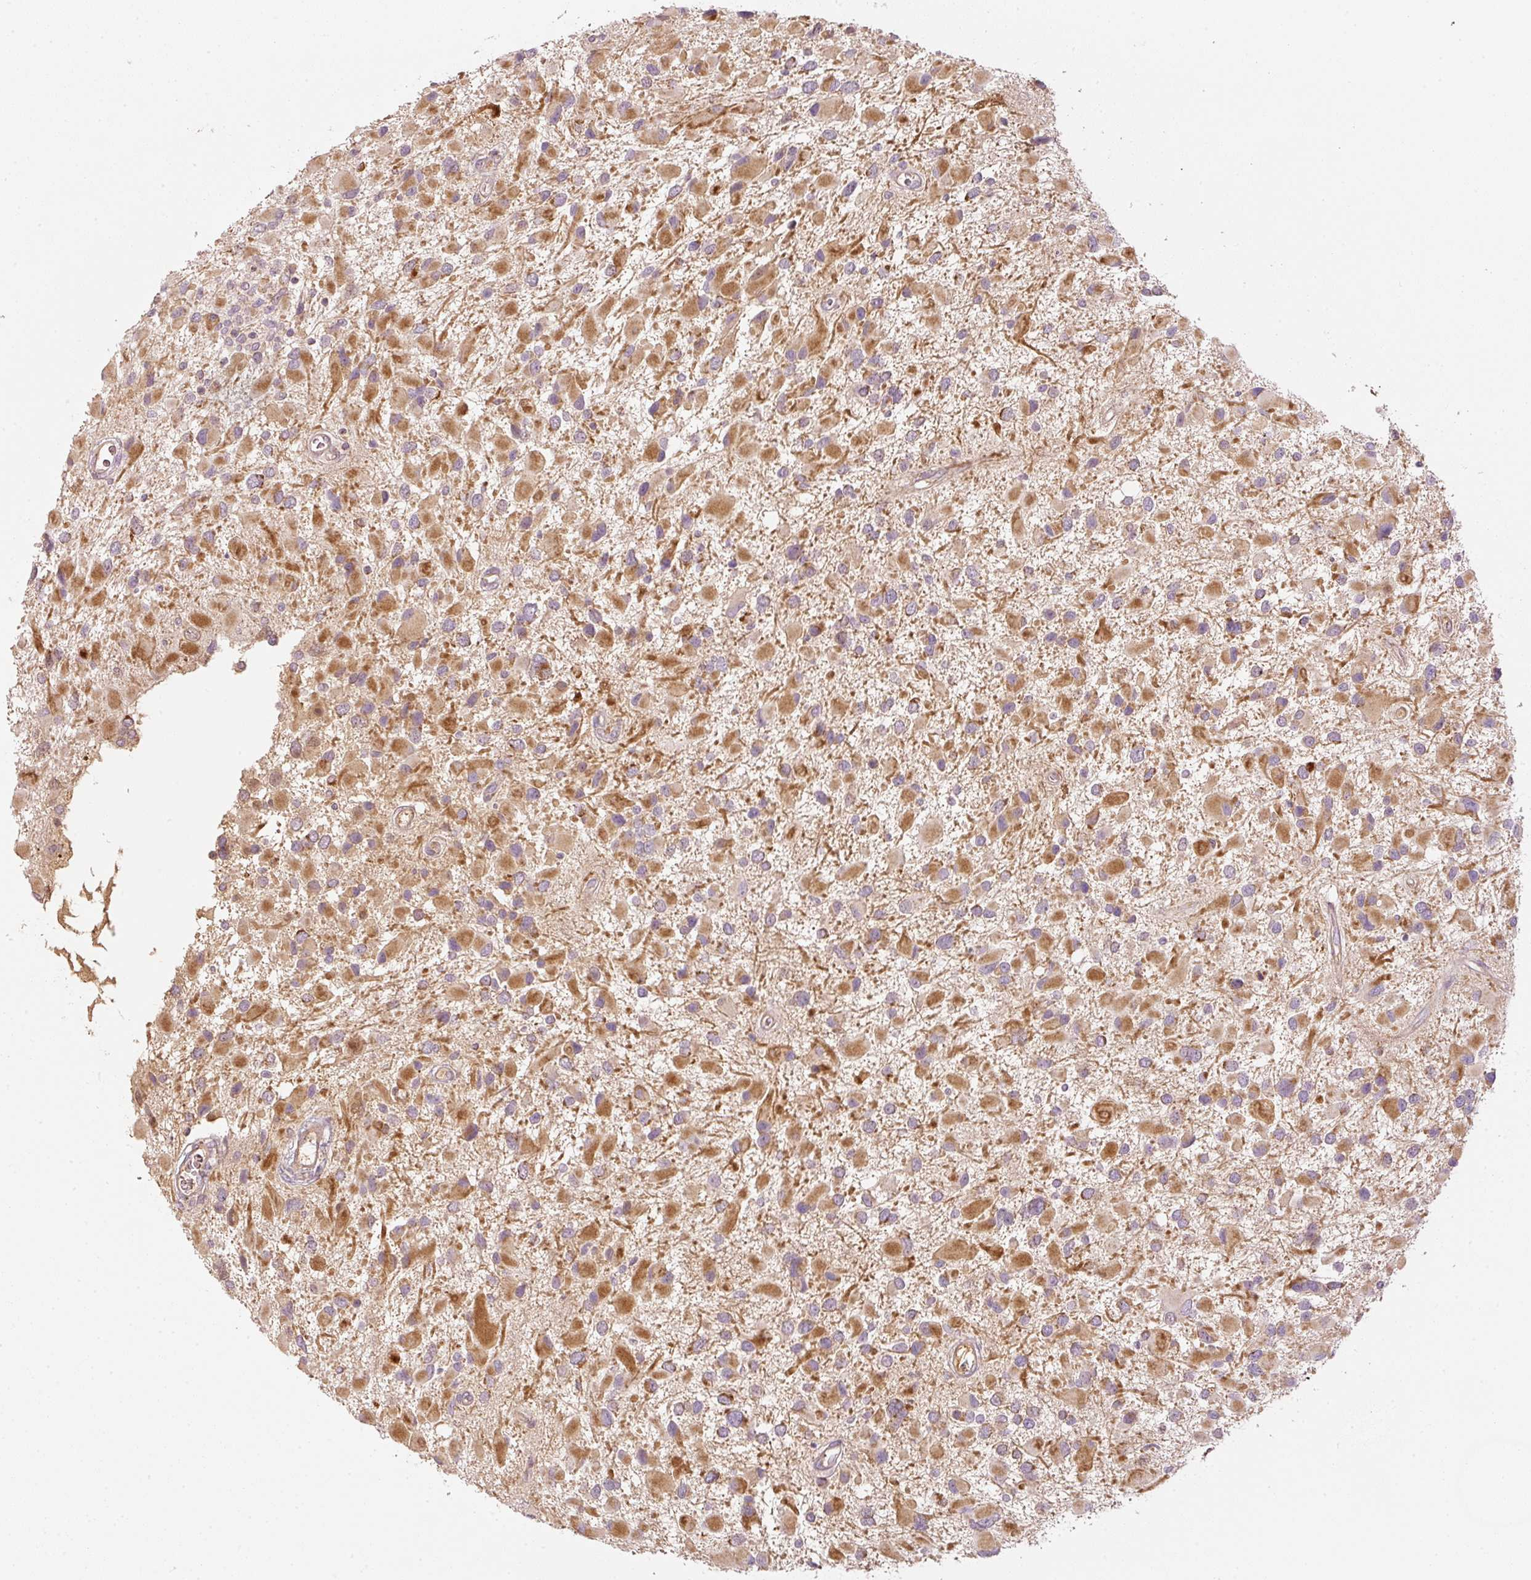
{"staining": {"intensity": "moderate", "quantity": ">75%", "location": "cytoplasmic/membranous"}, "tissue": "glioma", "cell_type": "Tumor cells", "image_type": "cancer", "snomed": [{"axis": "morphology", "description": "Glioma, malignant, High grade"}, {"axis": "topography", "description": "Brain"}], "caption": "Brown immunohistochemical staining in malignant high-grade glioma displays moderate cytoplasmic/membranous positivity in about >75% of tumor cells. Using DAB (3,3'-diaminobenzidine) (brown) and hematoxylin (blue) stains, captured at high magnification using brightfield microscopy.", "gene": "SERPING1", "patient": {"sex": "male", "age": 53}}